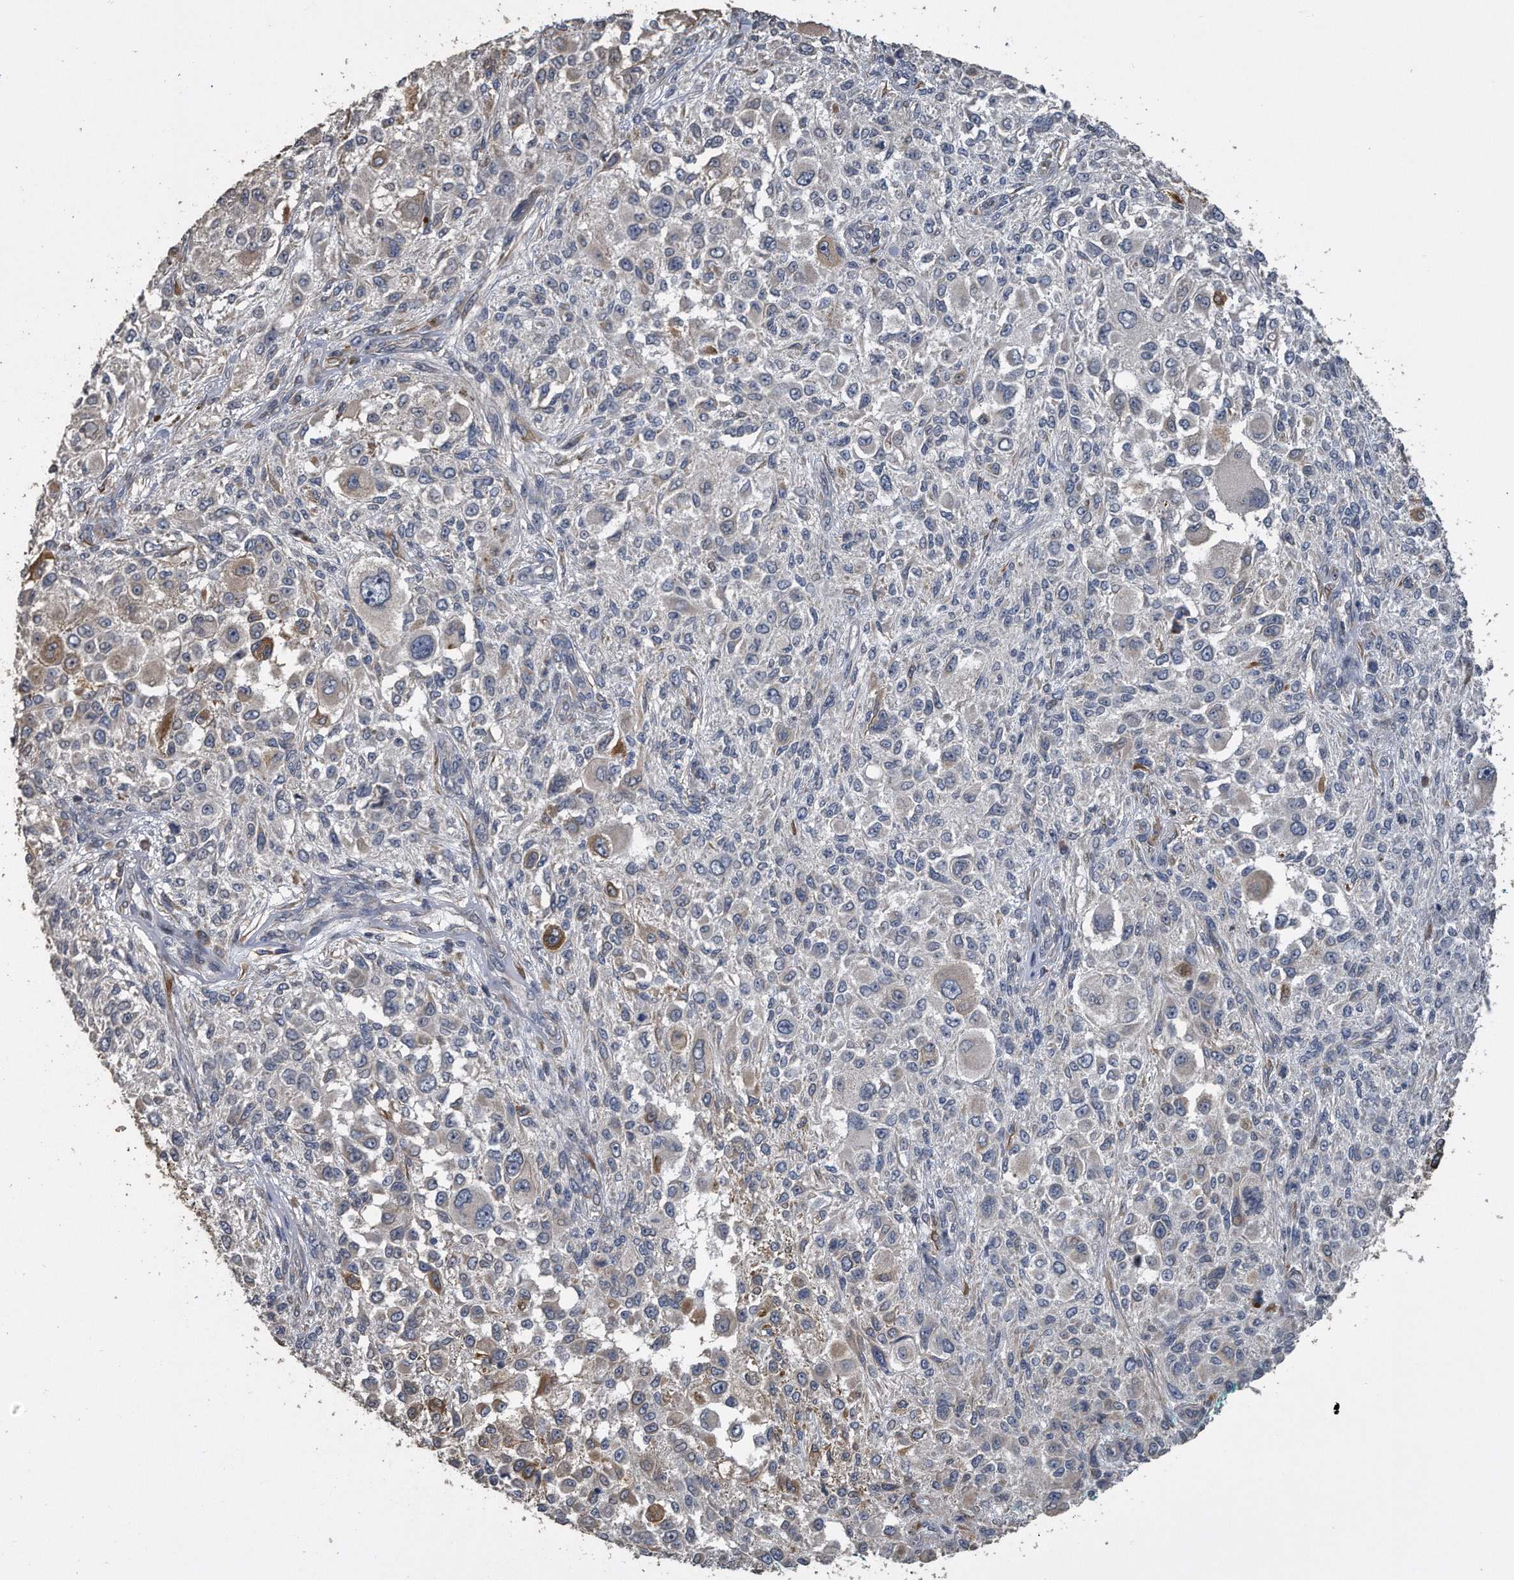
{"staining": {"intensity": "negative", "quantity": "none", "location": "none"}, "tissue": "melanoma", "cell_type": "Tumor cells", "image_type": "cancer", "snomed": [{"axis": "morphology", "description": "Necrosis, NOS"}, {"axis": "morphology", "description": "Malignant melanoma, NOS"}, {"axis": "topography", "description": "Skin"}], "caption": "Immunohistochemistry histopathology image of human melanoma stained for a protein (brown), which shows no expression in tumor cells.", "gene": "PCLO", "patient": {"sex": "female", "age": 87}}